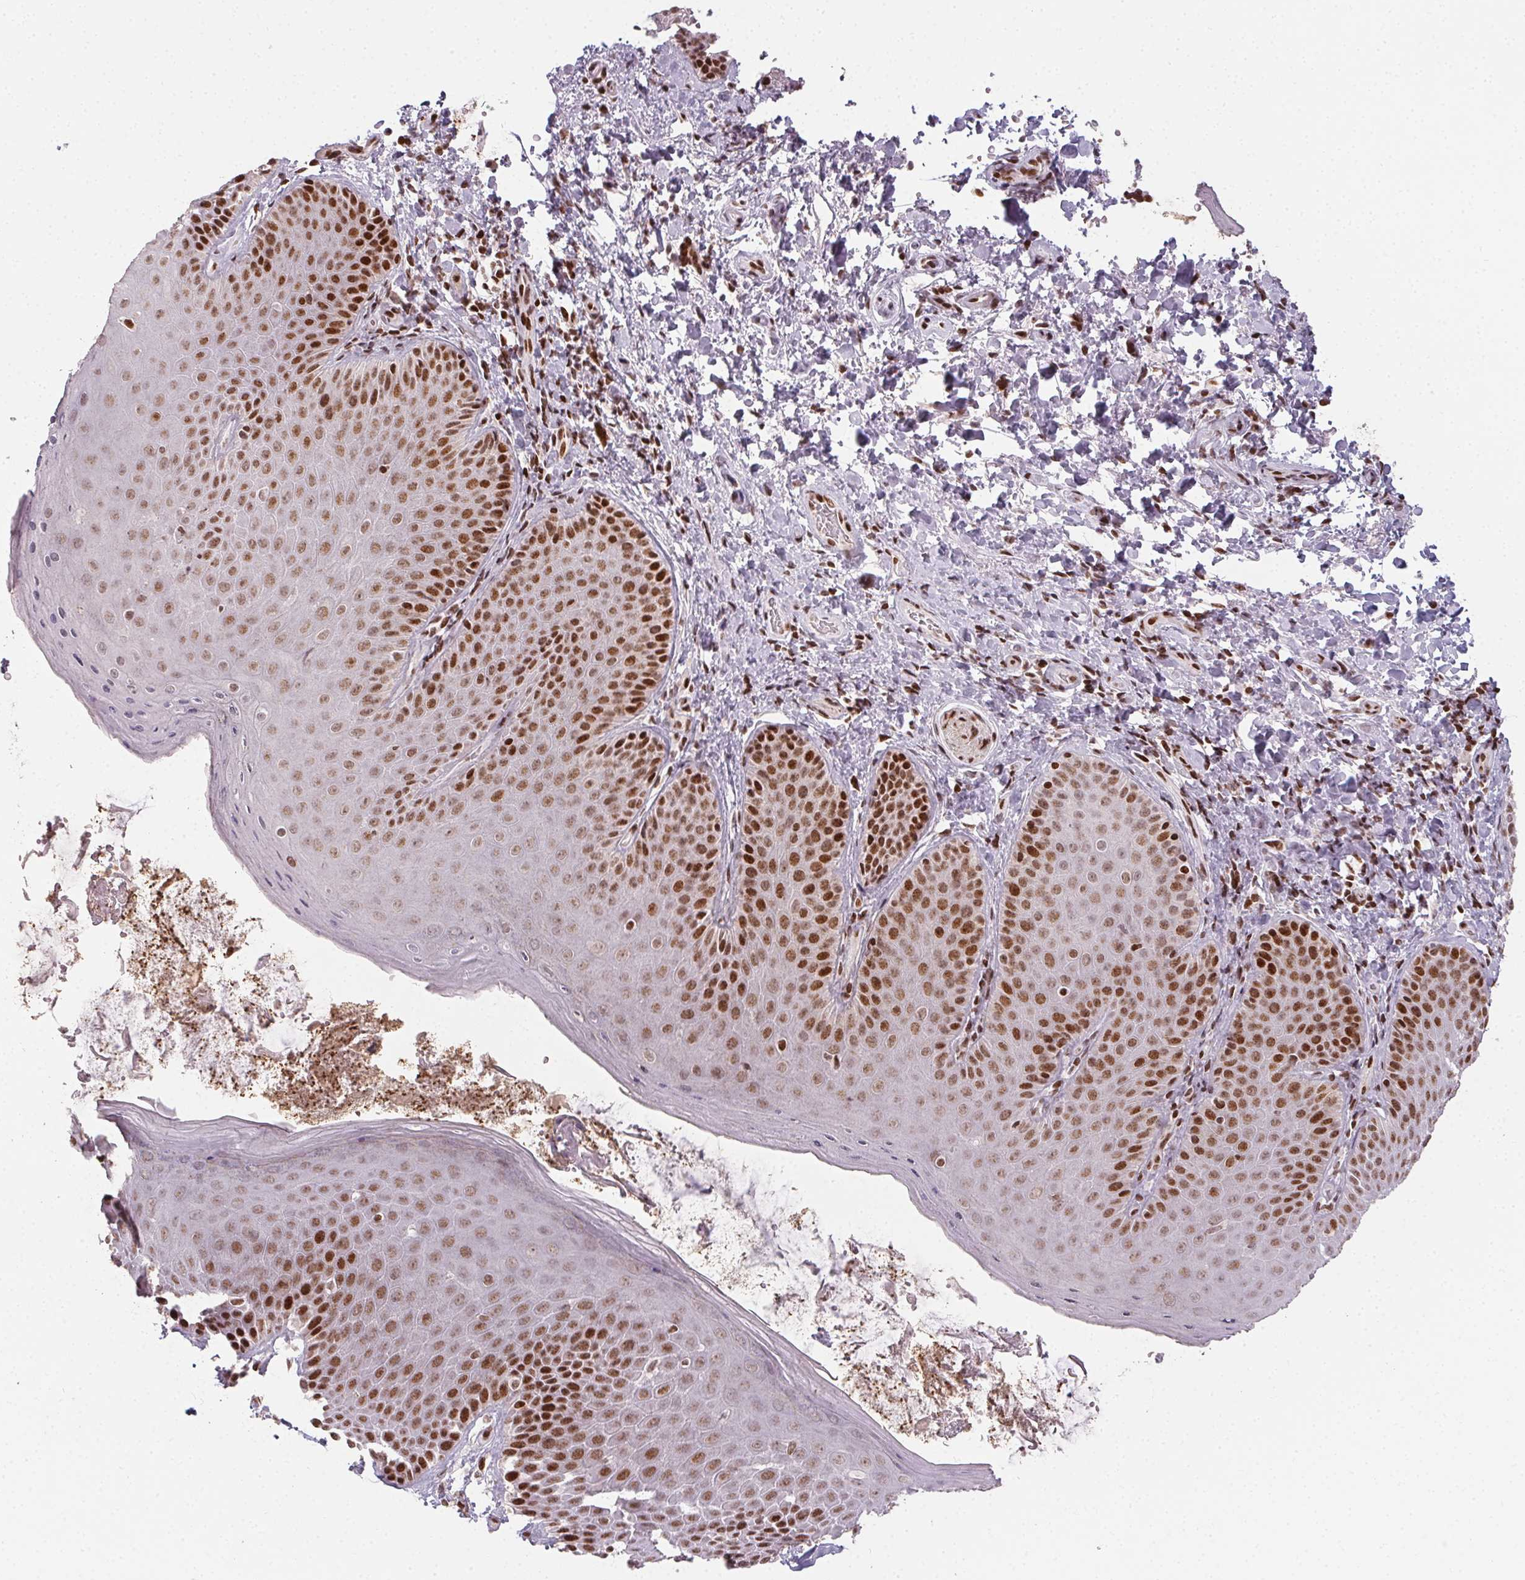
{"staining": {"intensity": "strong", "quantity": "25%-75%", "location": "nuclear"}, "tissue": "skin", "cell_type": "Epidermal cells", "image_type": "normal", "snomed": [{"axis": "morphology", "description": "Normal tissue, NOS"}, {"axis": "topography", "description": "Anal"}, {"axis": "topography", "description": "Peripheral nerve tissue"}], "caption": "IHC micrograph of unremarkable skin stained for a protein (brown), which shows high levels of strong nuclear staining in about 25%-75% of epidermal cells.", "gene": "KMT2A", "patient": {"sex": "male", "age": 51}}